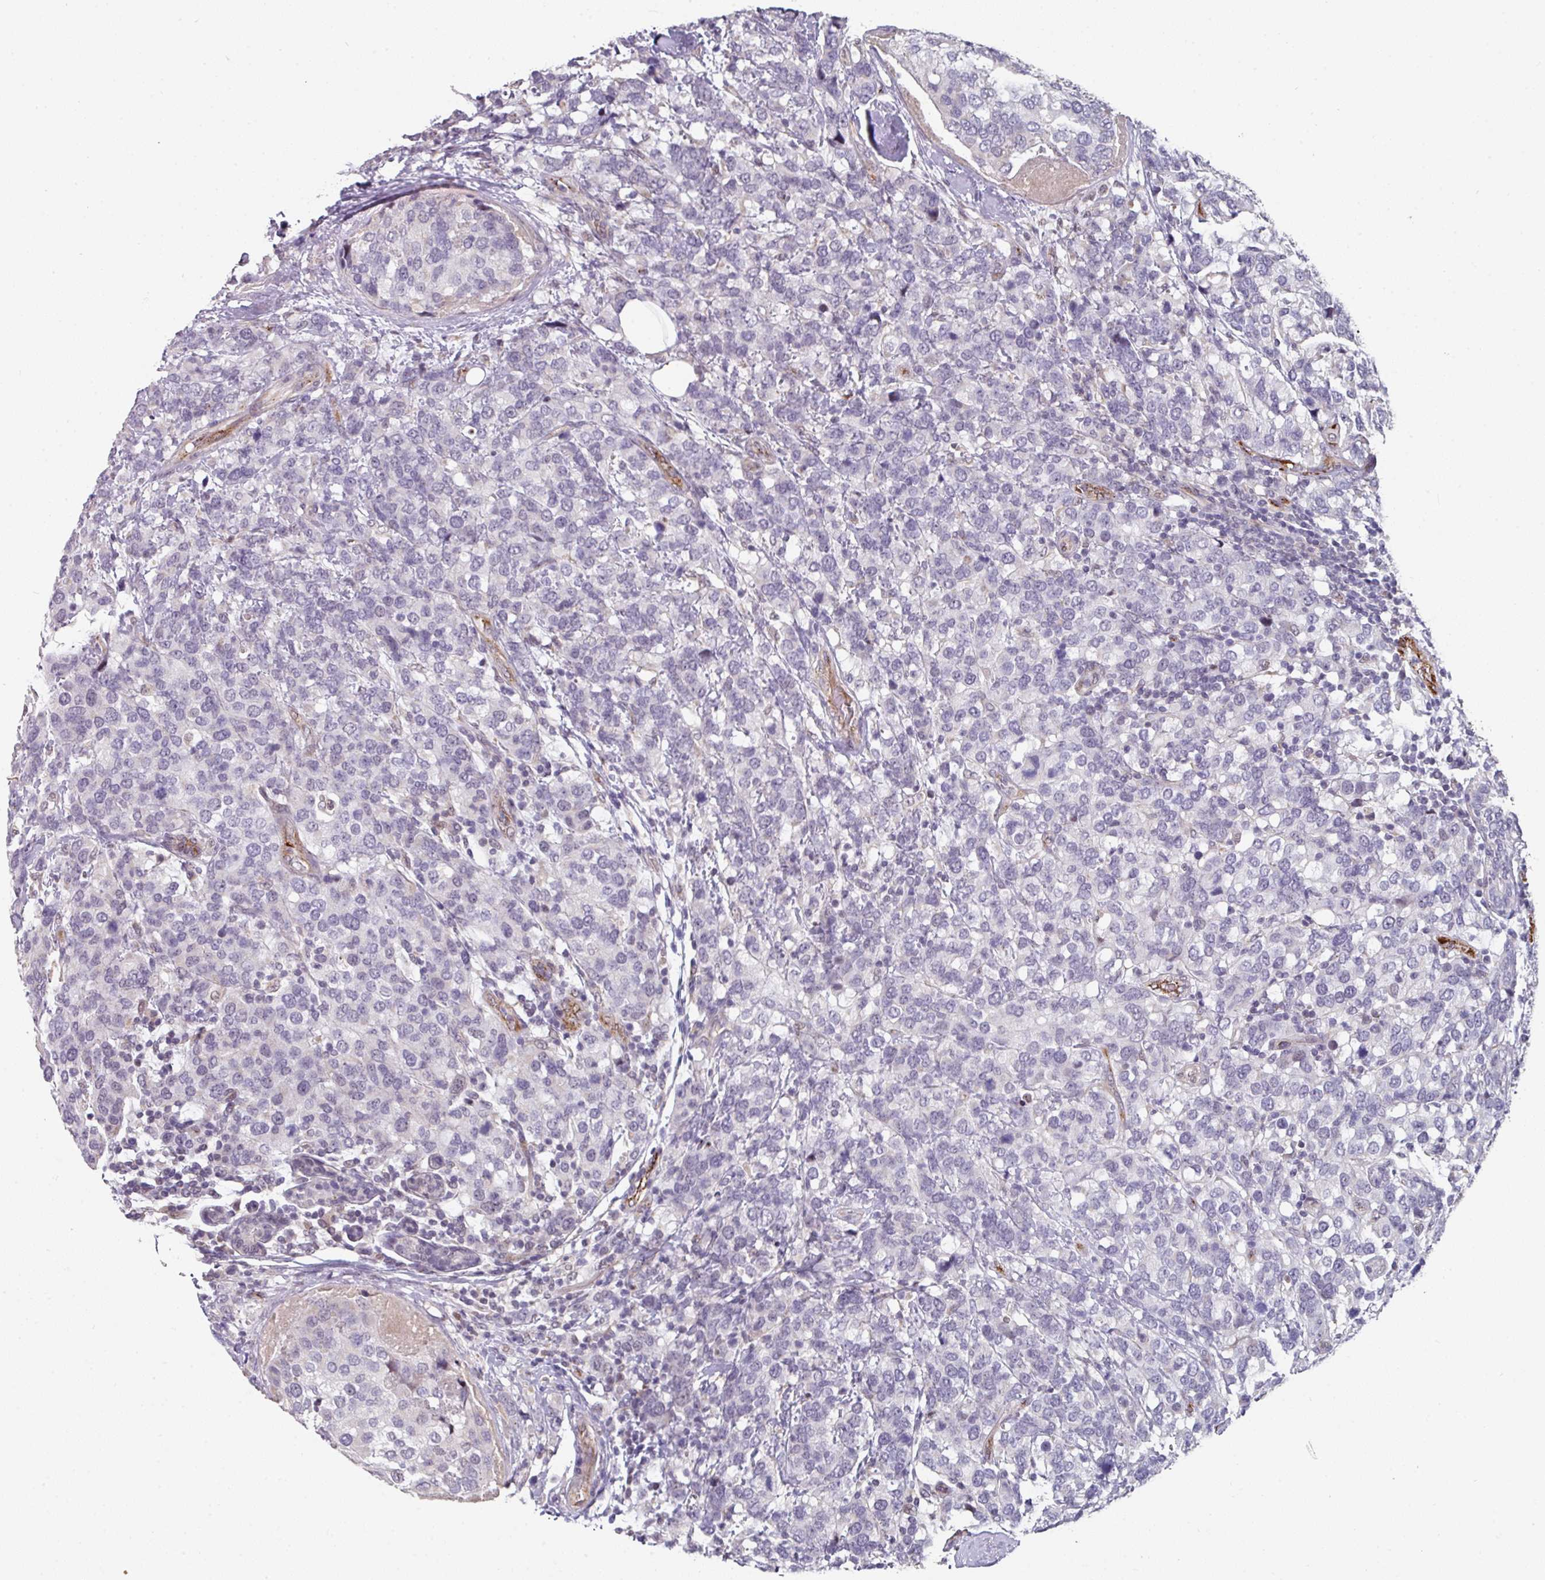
{"staining": {"intensity": "negative", "quantity": "none", "location": "none"}, "tissue": "breast cancer", "cell_type": "Tumor cells", "image_type": "cancer", "snomed": [{"axis": "morphology", "description": "Lobular carcinoma"}, {"axis": "topography", "description": "Breast"}], "caption": "An image of human breast cancer (lobular carcinoma) is negative for staining in tumor cells.", "gene": "SIDT2", "patient": {"sex": "female", "age": 59}}